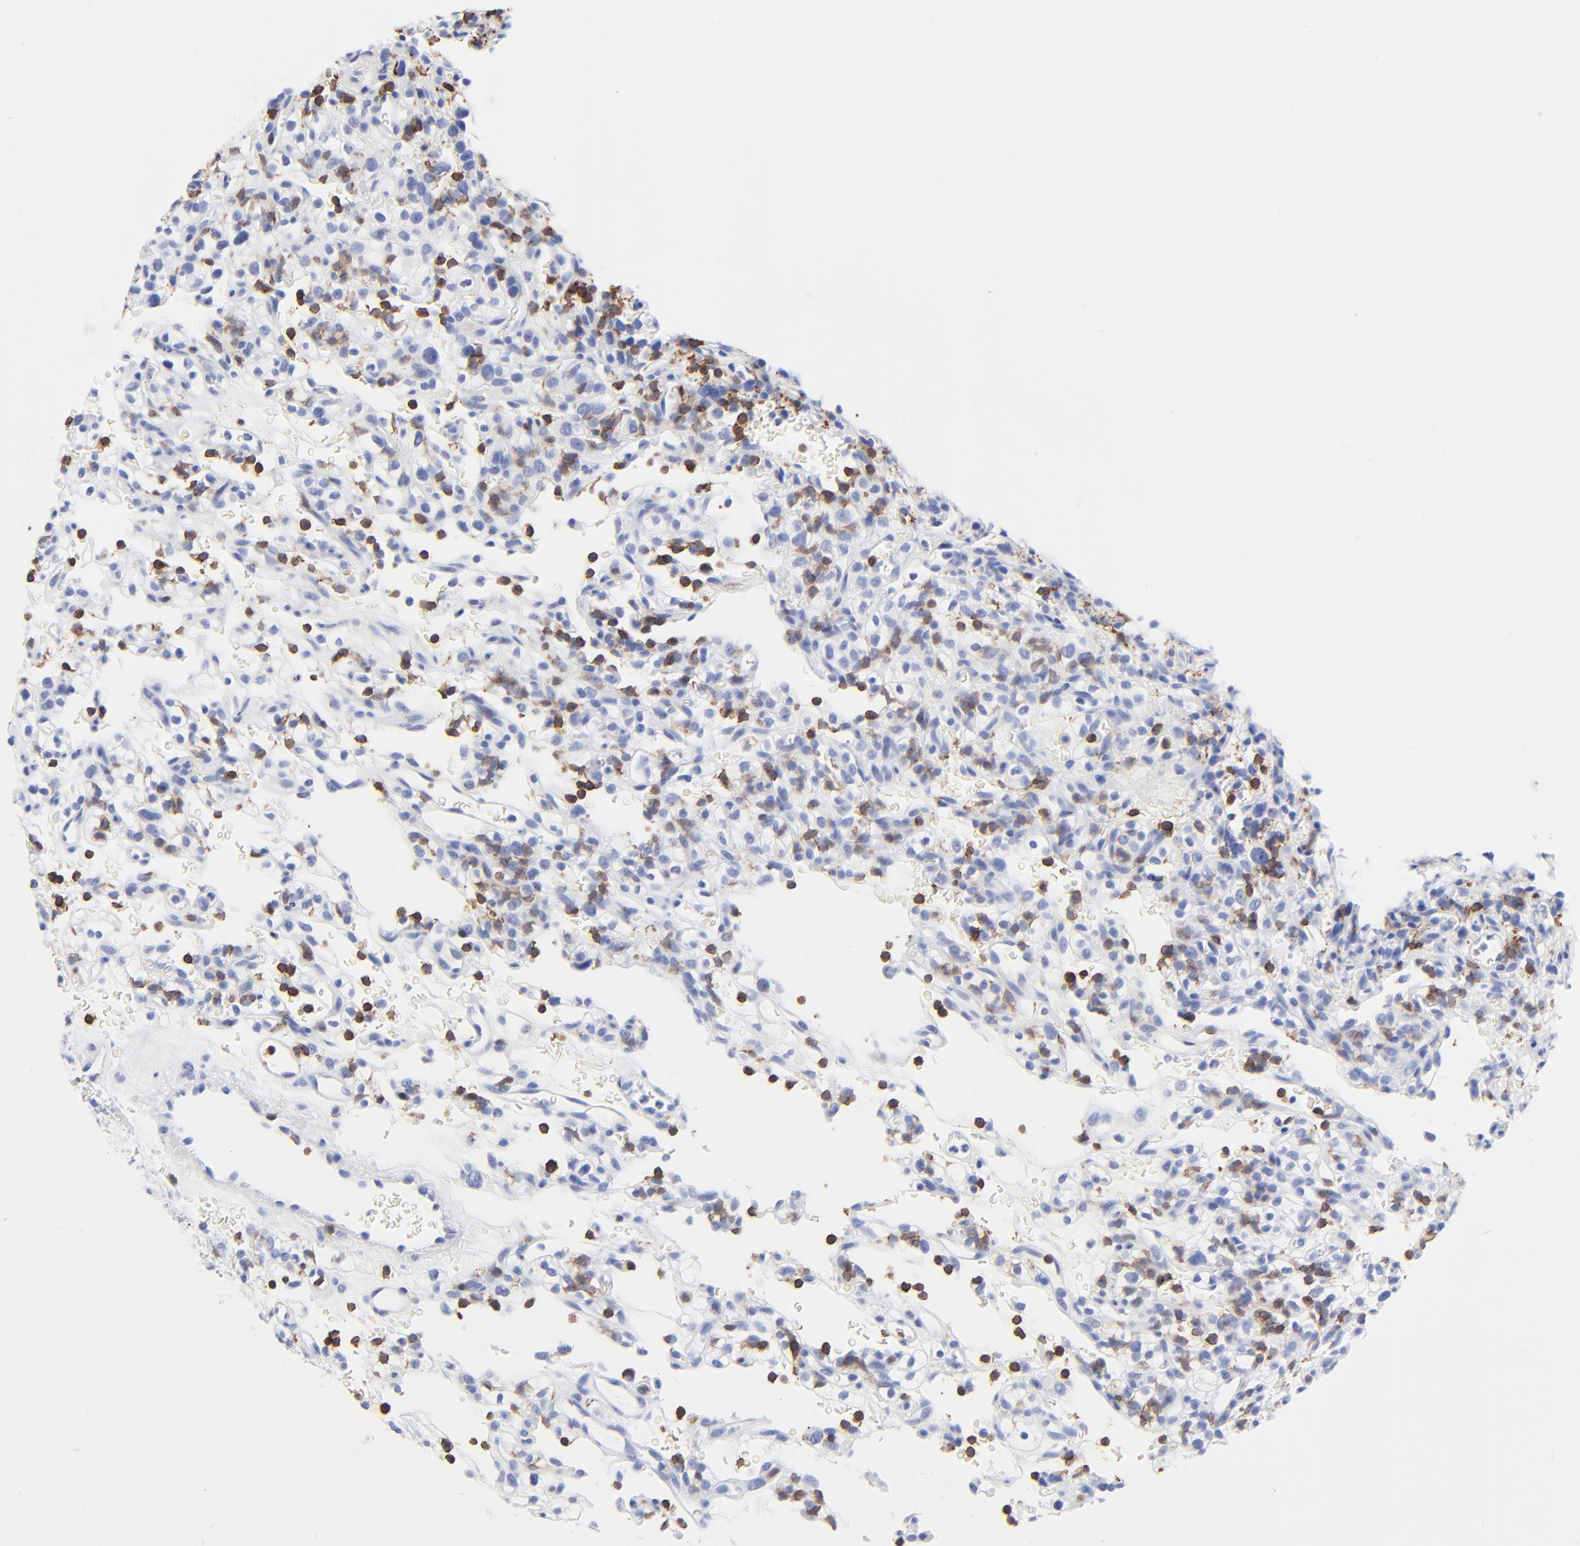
{"staining": {"intensity": "negative", "quantity": "none", "location": "none"}, "tissue": "renal cancer", "cell_type": "Tumor cells", "image_type": "cancer", "snomed": [{"axis": "morphology", "description": "Normal tissue, NOS"}, {"axis": "morphology", "description": "Adenocarcinoma, NOS"}, {"axis": "topography", "description": "Kidney"}], "caption": "Immunohistochemistry of human renal adenocarcinoma reveals no positivity in tumor cells.", "gene": "LCK", "patient": {"sex": "female", "age": 72}}